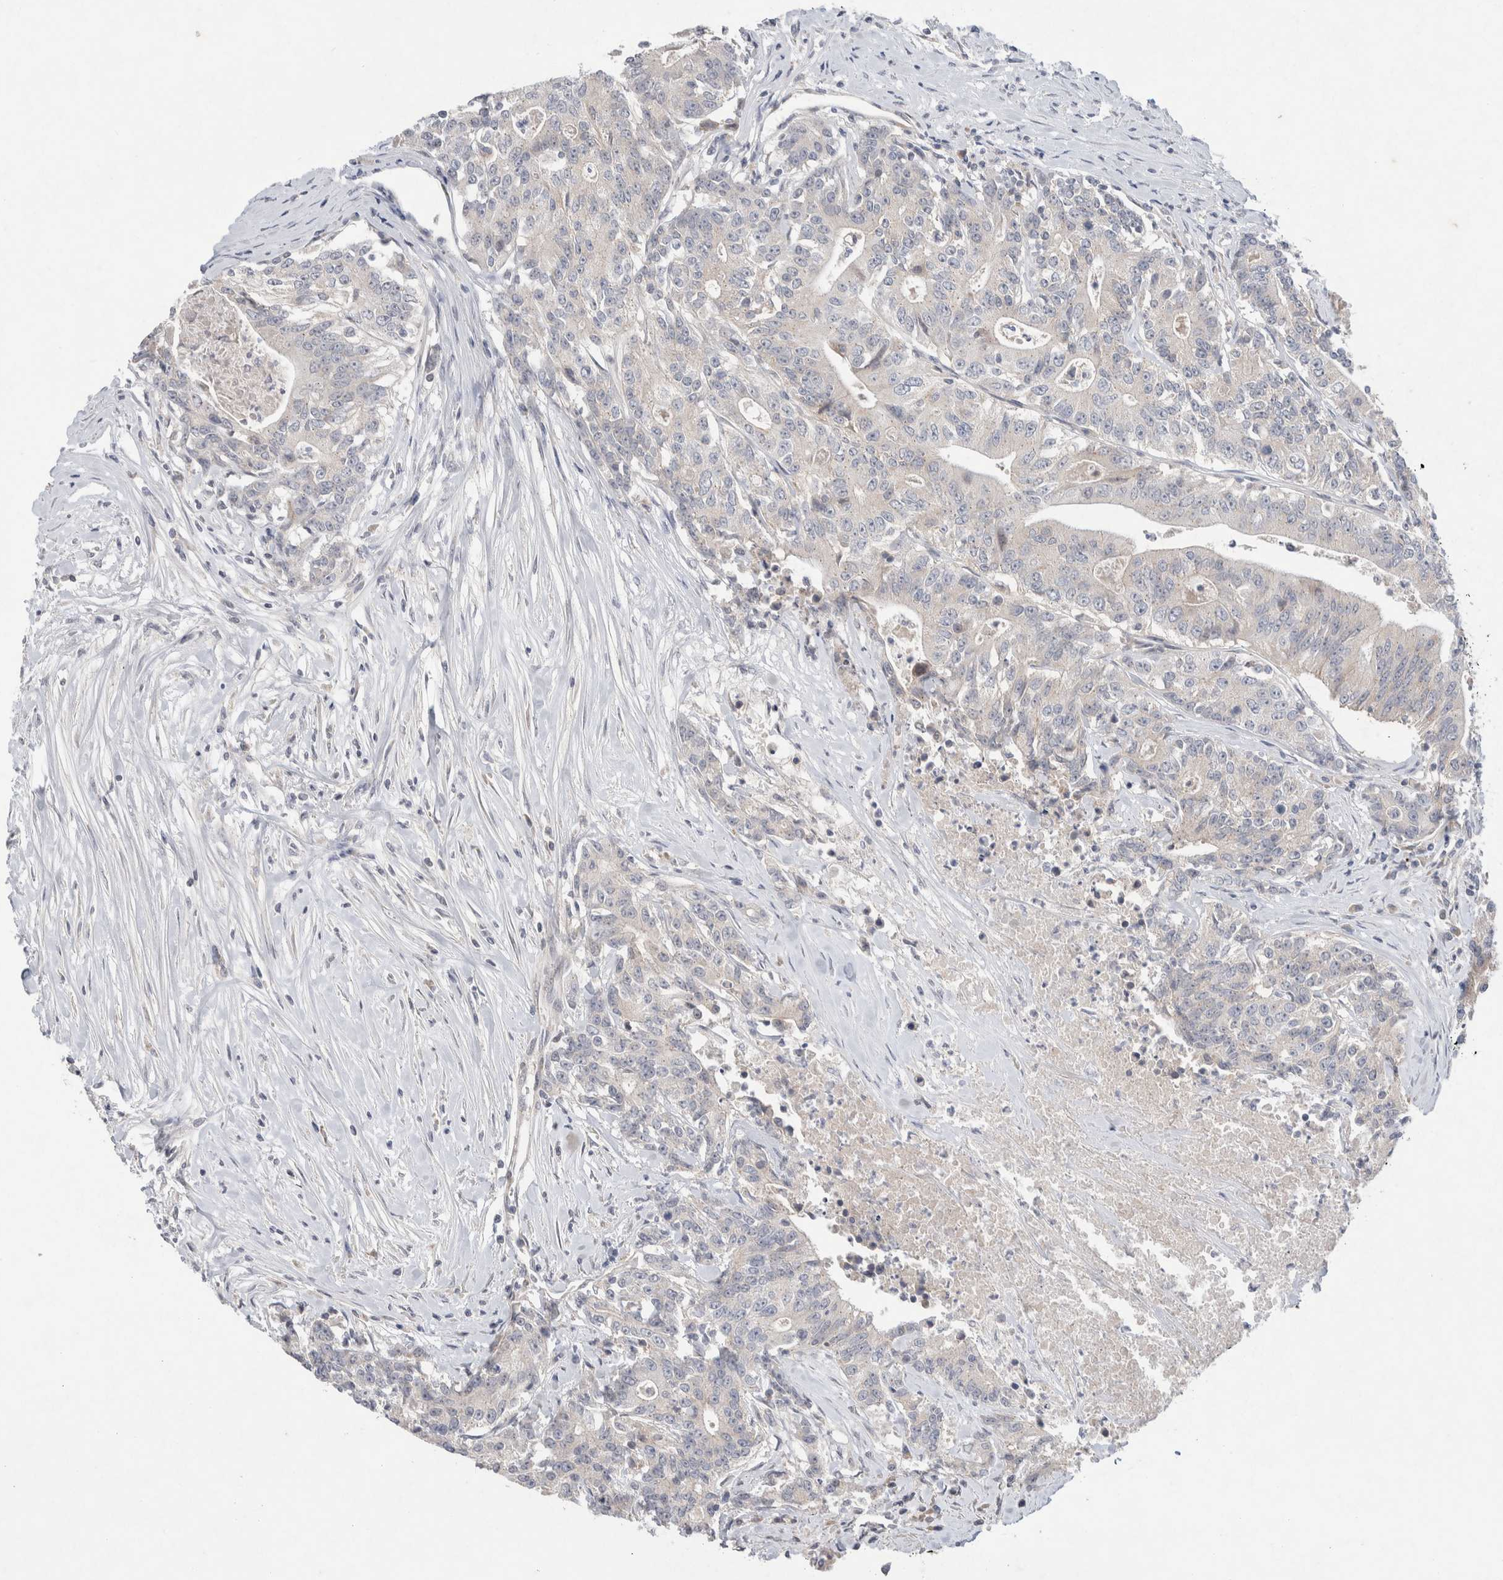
{"staining": {"intensity": "negative", "quantity": "none", "location": "none"}, "tissue": "colorectal cancer", "cell_type": "Tumor cells", "image_type": "cancer", "snomed": [{"axis": "morphology", "description": "Adenocarcinoma, NOS"}, {"axis": "topography", "description": "Colon"}], "caption": "This is an immunohistochemistry histopathology image of human colorectal adenocarcinoma. There is no positivity in tumor cells.", "gene": "CMTM4", "patient": {"sex": "female", "age": 77}}